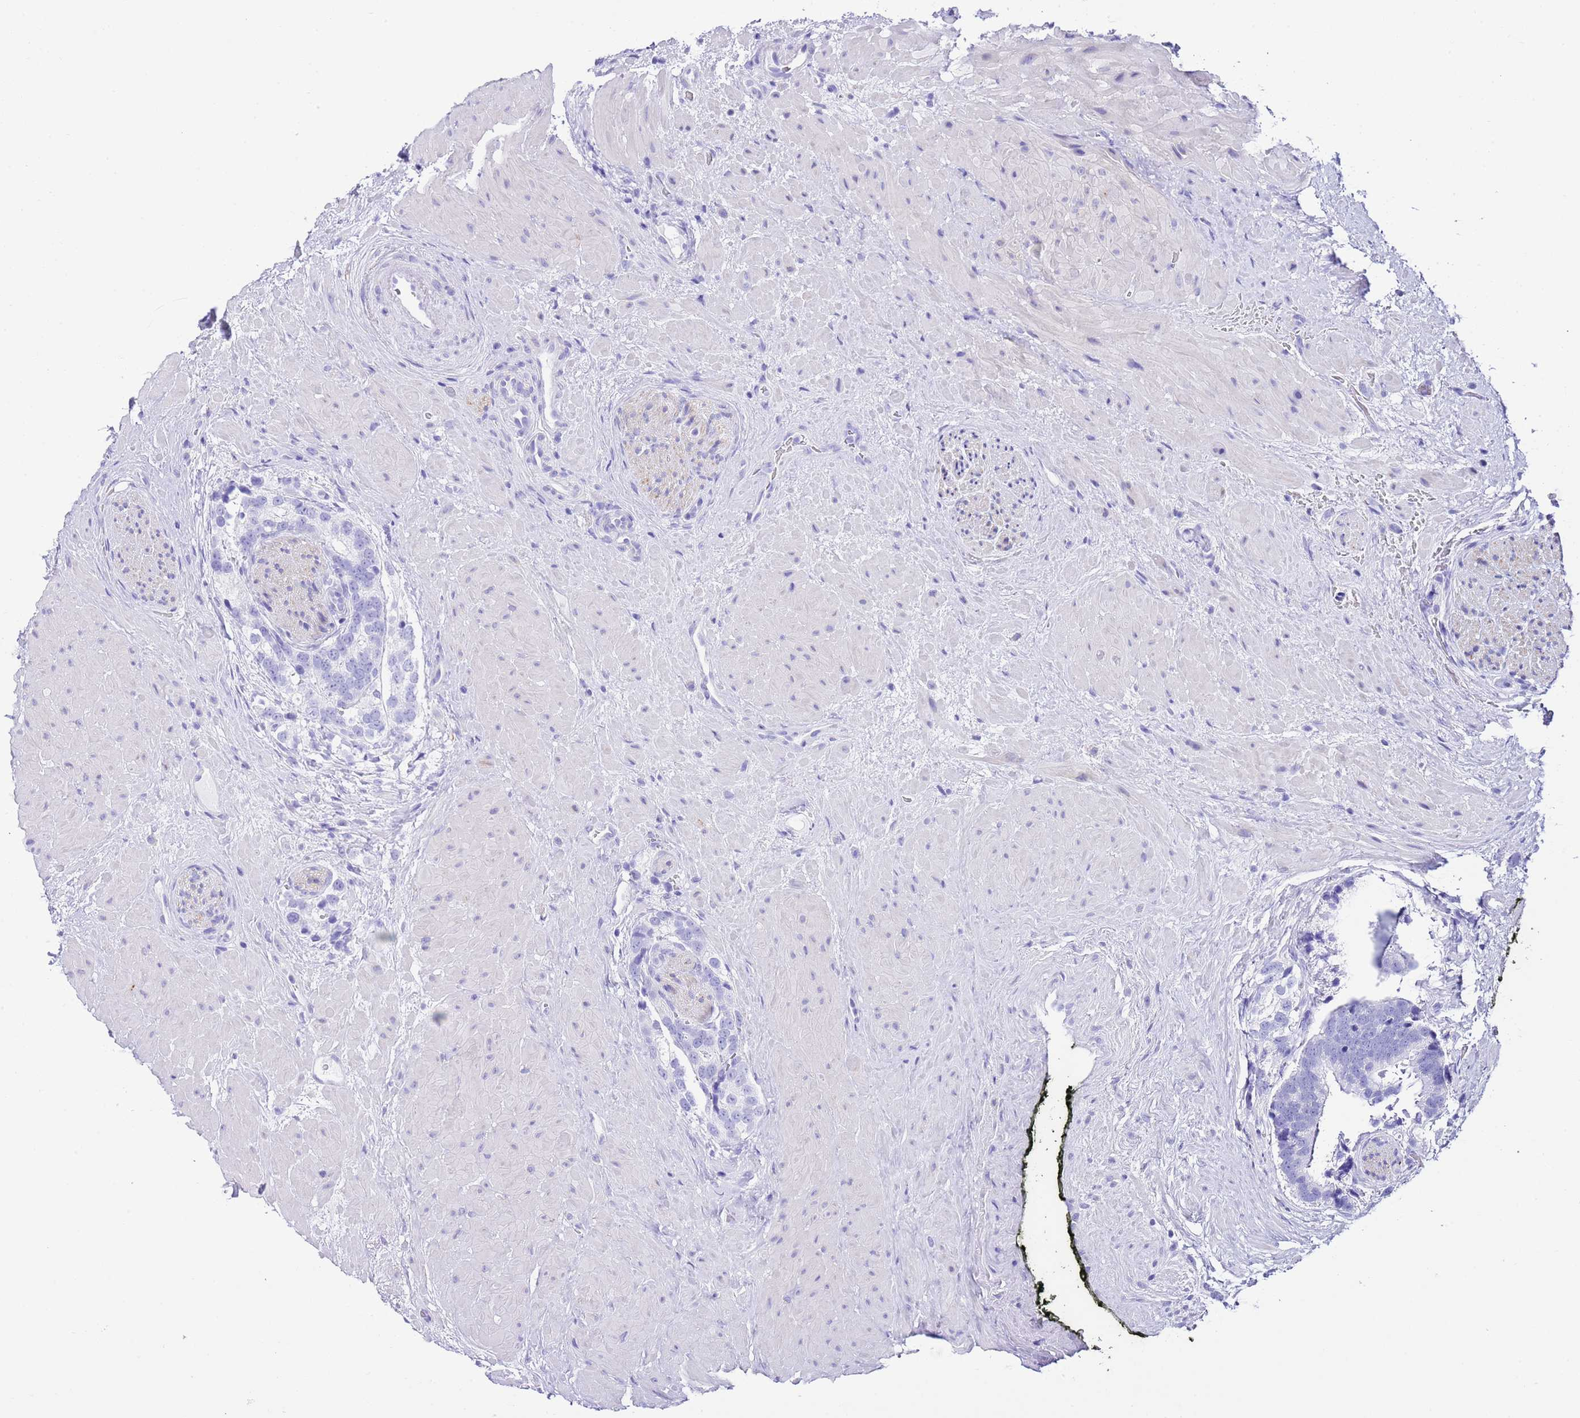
{"staining": {"intensity": "negative", "quantity": "none", "location": "none"}, "tissue": "prostate cancer", "cell_type": "Tumor cells", "image_type": "cancer", "snomed": [{"axis": "morphology", "description": "Adenocarcinoma, High grade"}, {"axis": "topography", "description": "Prostate"}], "caption": "Immunohistochemical staining of prostate adenocarcinoma (high-grade) reveals no significant positivity in tumor cells.", "gene": "KCNC1", "patient": {"sex": "male", "age": 74}}